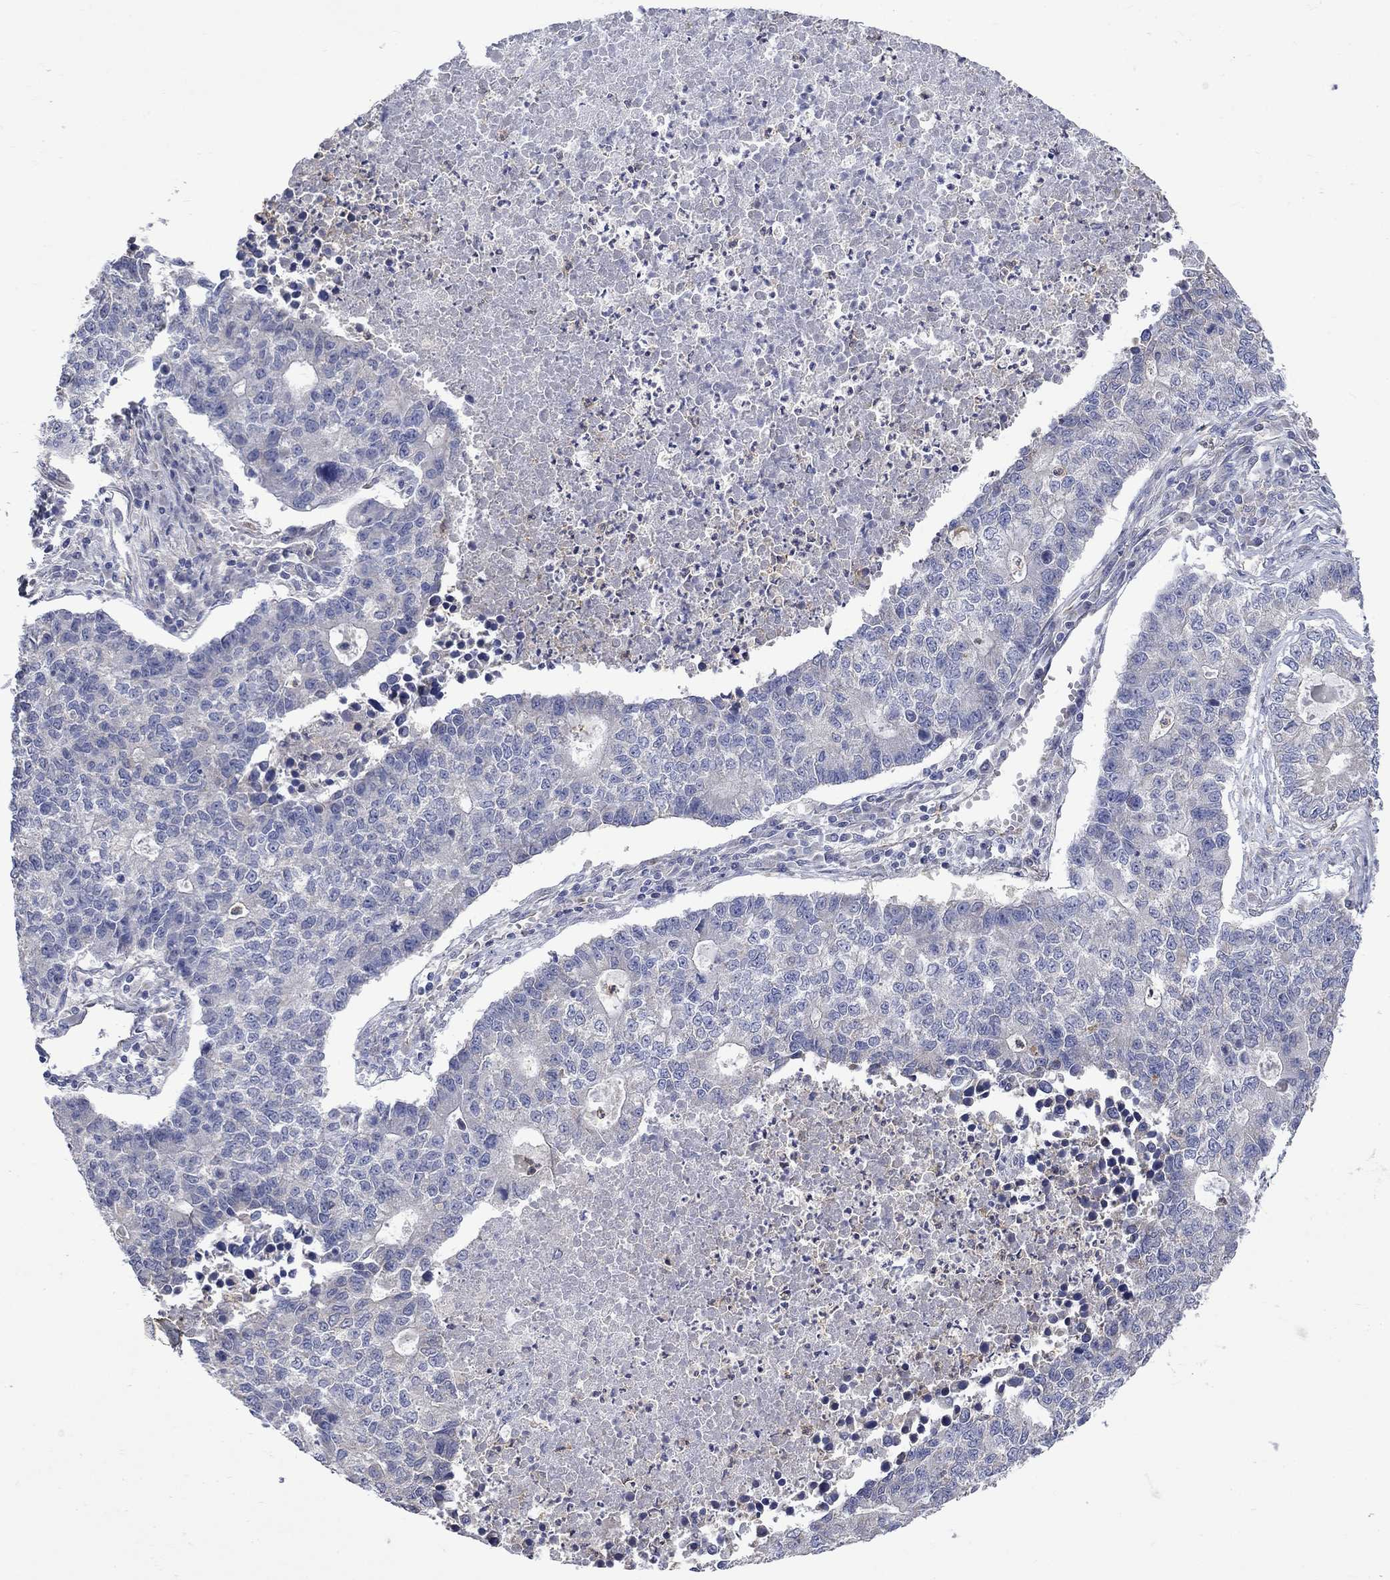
{"staining": {"intensity": "negative", "quantity": "none", "location": "none"}, "tissue": "lung cancer", "cell_type": "Tumor cells", "image_type": "cancer", "snomed": [{"axis": "morphology", "description": "Adenocarcinoma, NOS"}, {"axis": "topography", "description": "Lung"}], "caption": "Immunohistochemistry (IHC) micrograph of neoplastic tissue: human lung adenocarcinoma stained with DAB (3,3'-diaminobenzidine) shows no significant protein expression in tumor cells.", "gene": "CAMKK2", "patient": {"sex": "male", "age": 57}}